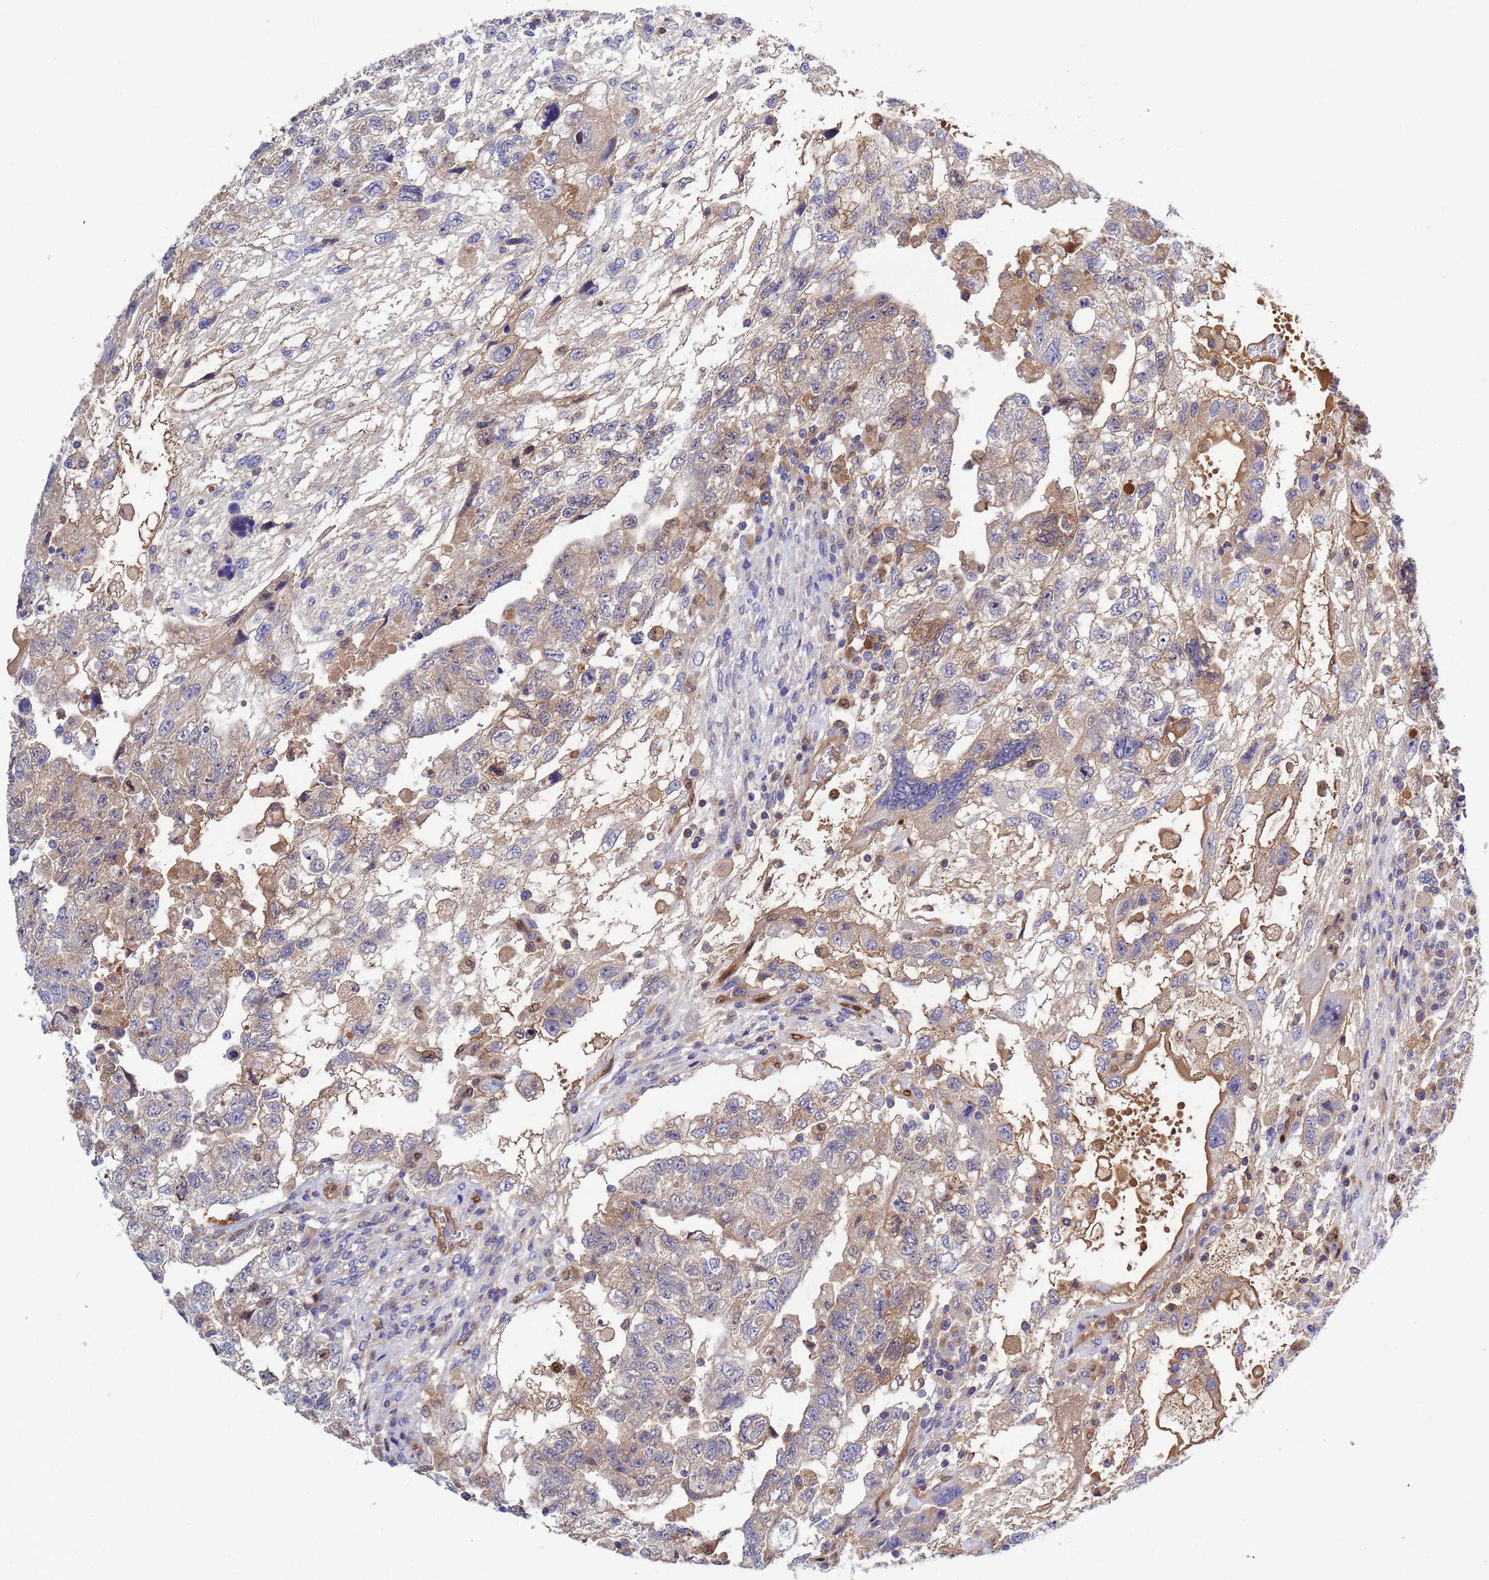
{"staining": {"intensity": "weak", "quantity": "<25%", "location": "cytoplasmic/membranous"}, "tissue": "testis cancer", "cell_type": "Tumor cells", "image_type": "cancer", "snomed": [{"axis": "morphology", "description": "Carcinoma, Embryonal, NOS"}, {"axis": "topography", "description": "Testis"}], "caption": "Micrograph shows no protein staining in tumor cells of testis embryonal carcinoma tissue. The staining is performed using DAB (3,3'-diaminobenzidine) brown chromogen with nuclei counter-stained in using hematoxylin.", "gene": "FOXRED1", "patient": {"sex": "male", "age": 36}}